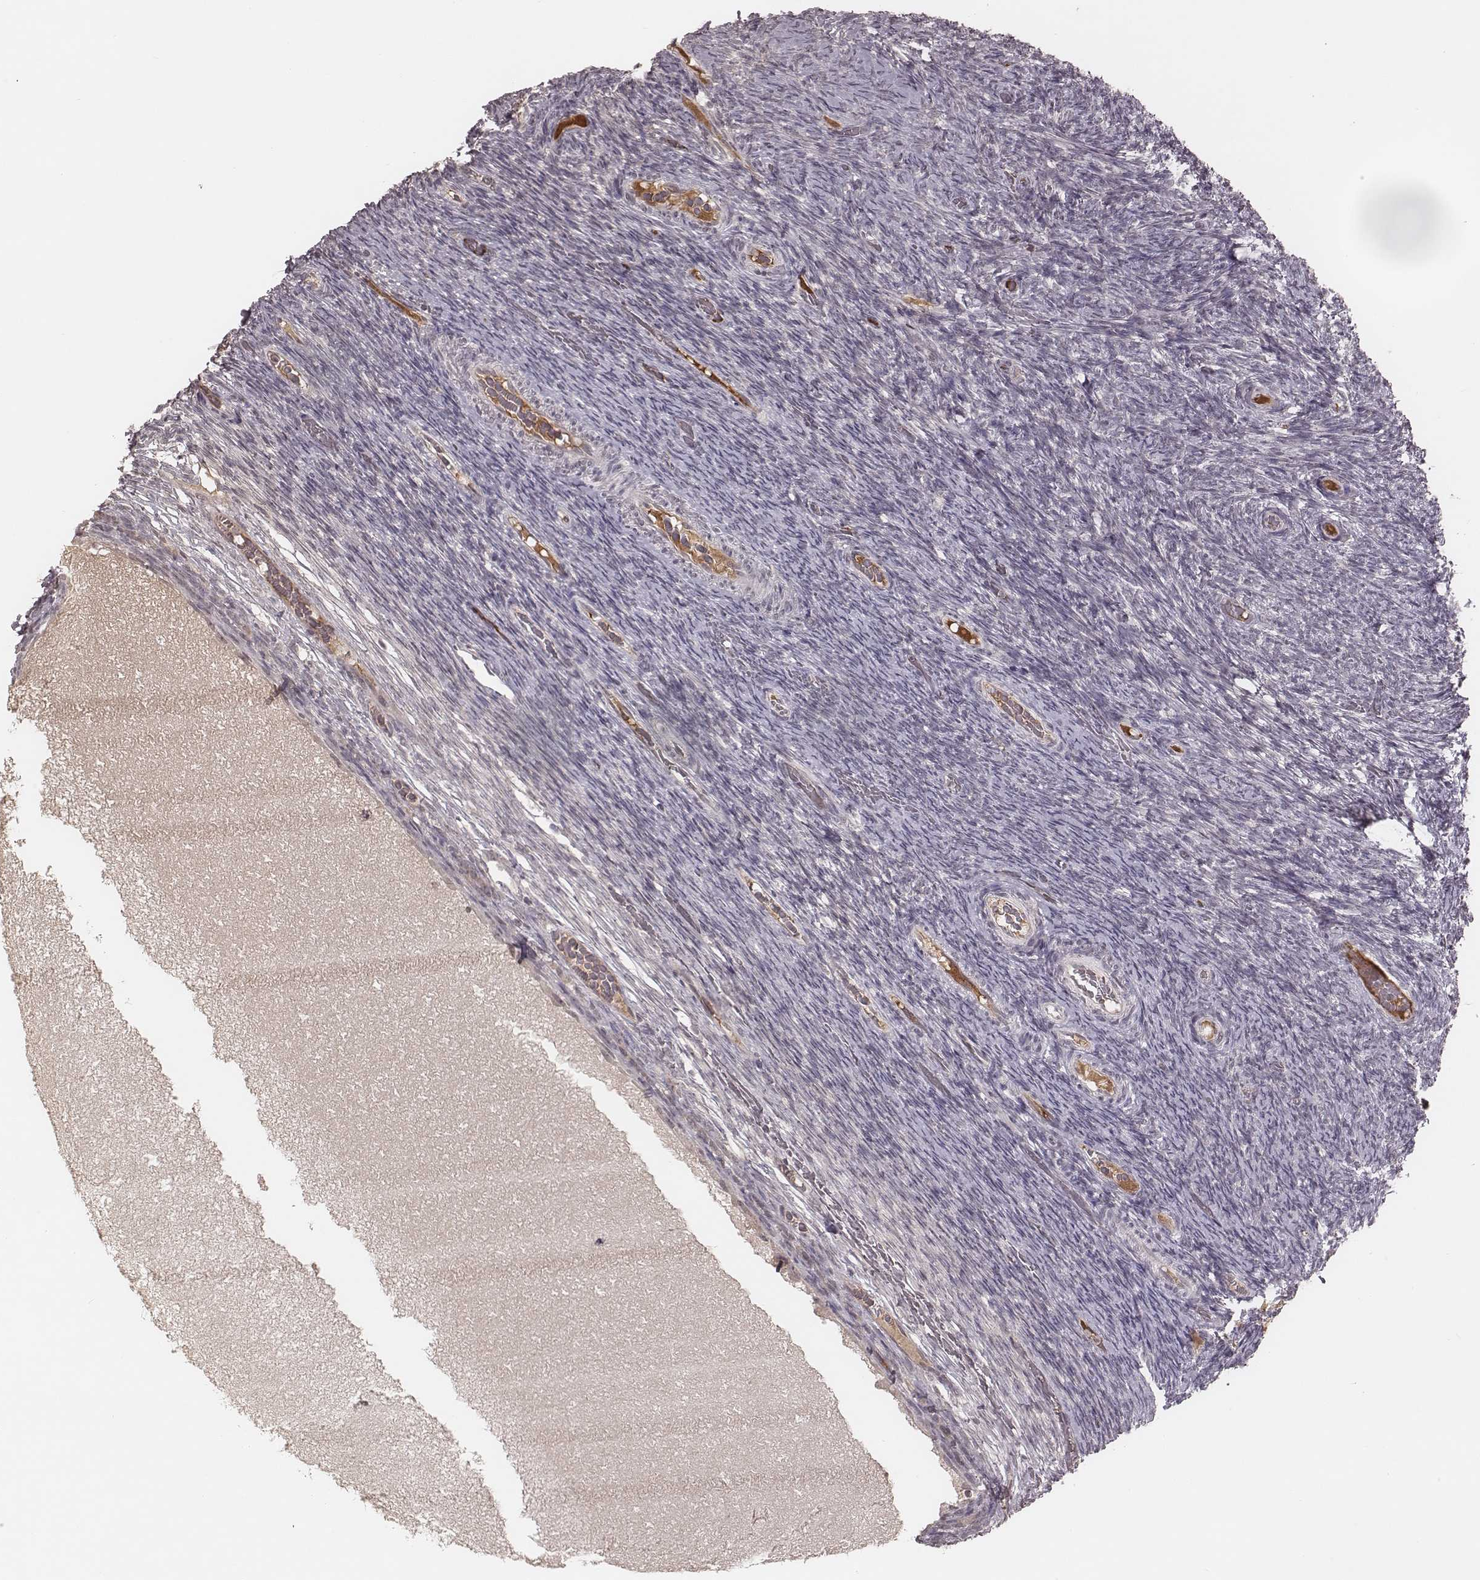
{"staining": {"intensity": "negative", "quantity": "none", "location": "none"}, "tissue": "ovary", "cell_type": "Ovarian stroma cells", "image_type": "normal", "snomed": [{"axis": "morphology", "description": "Normal tissue, NOS"}, {"axis": "topography", "description": "Ovary"}], "caption": "An IHC histopathology image of benign ovary is shown. There is no staining in ovarian stroma cells of ovary.", "gene": "IL5", "patient": {"sex": "female", "age": 34}}